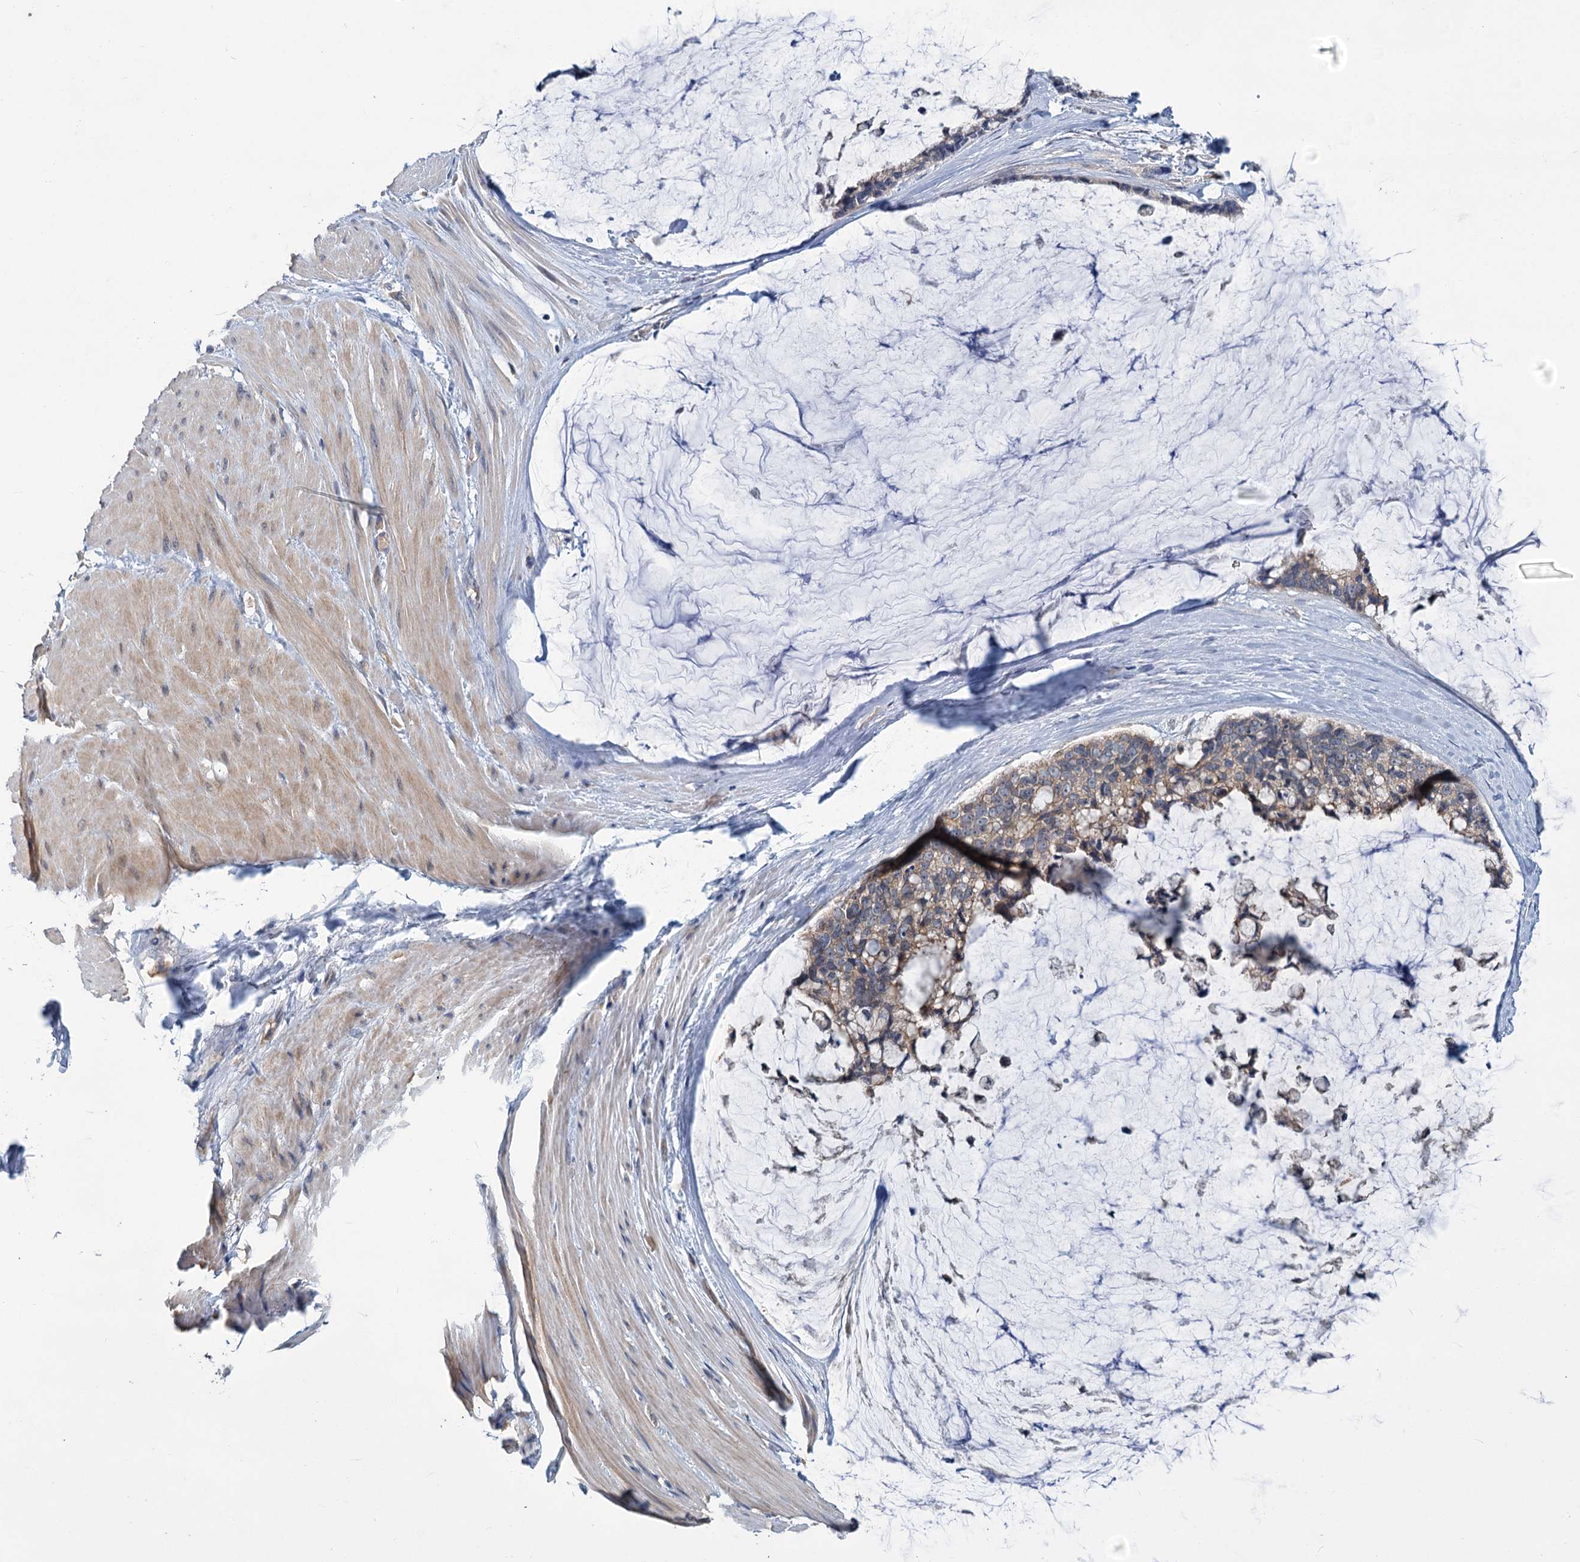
{"staining": {"intensity": "negative", "quantity": "none", "location": "none"}, "tissue": "ovarian cancer", "cell_type": "Tumor cells", "image_type": "cancer", "snomed": [{"axis": "morphology", "description": "Cystadenocarcinoma, mucinous, NOS"}, {"axis": "topography", "description": "Ovary"}], "caption": "Tumor cells show no significant protein expression in ovarian cancer (mucinous cystadenocarcinoma).", "gene": "DYNC2H1", "patient": {"sex": "female", "age": 39}}